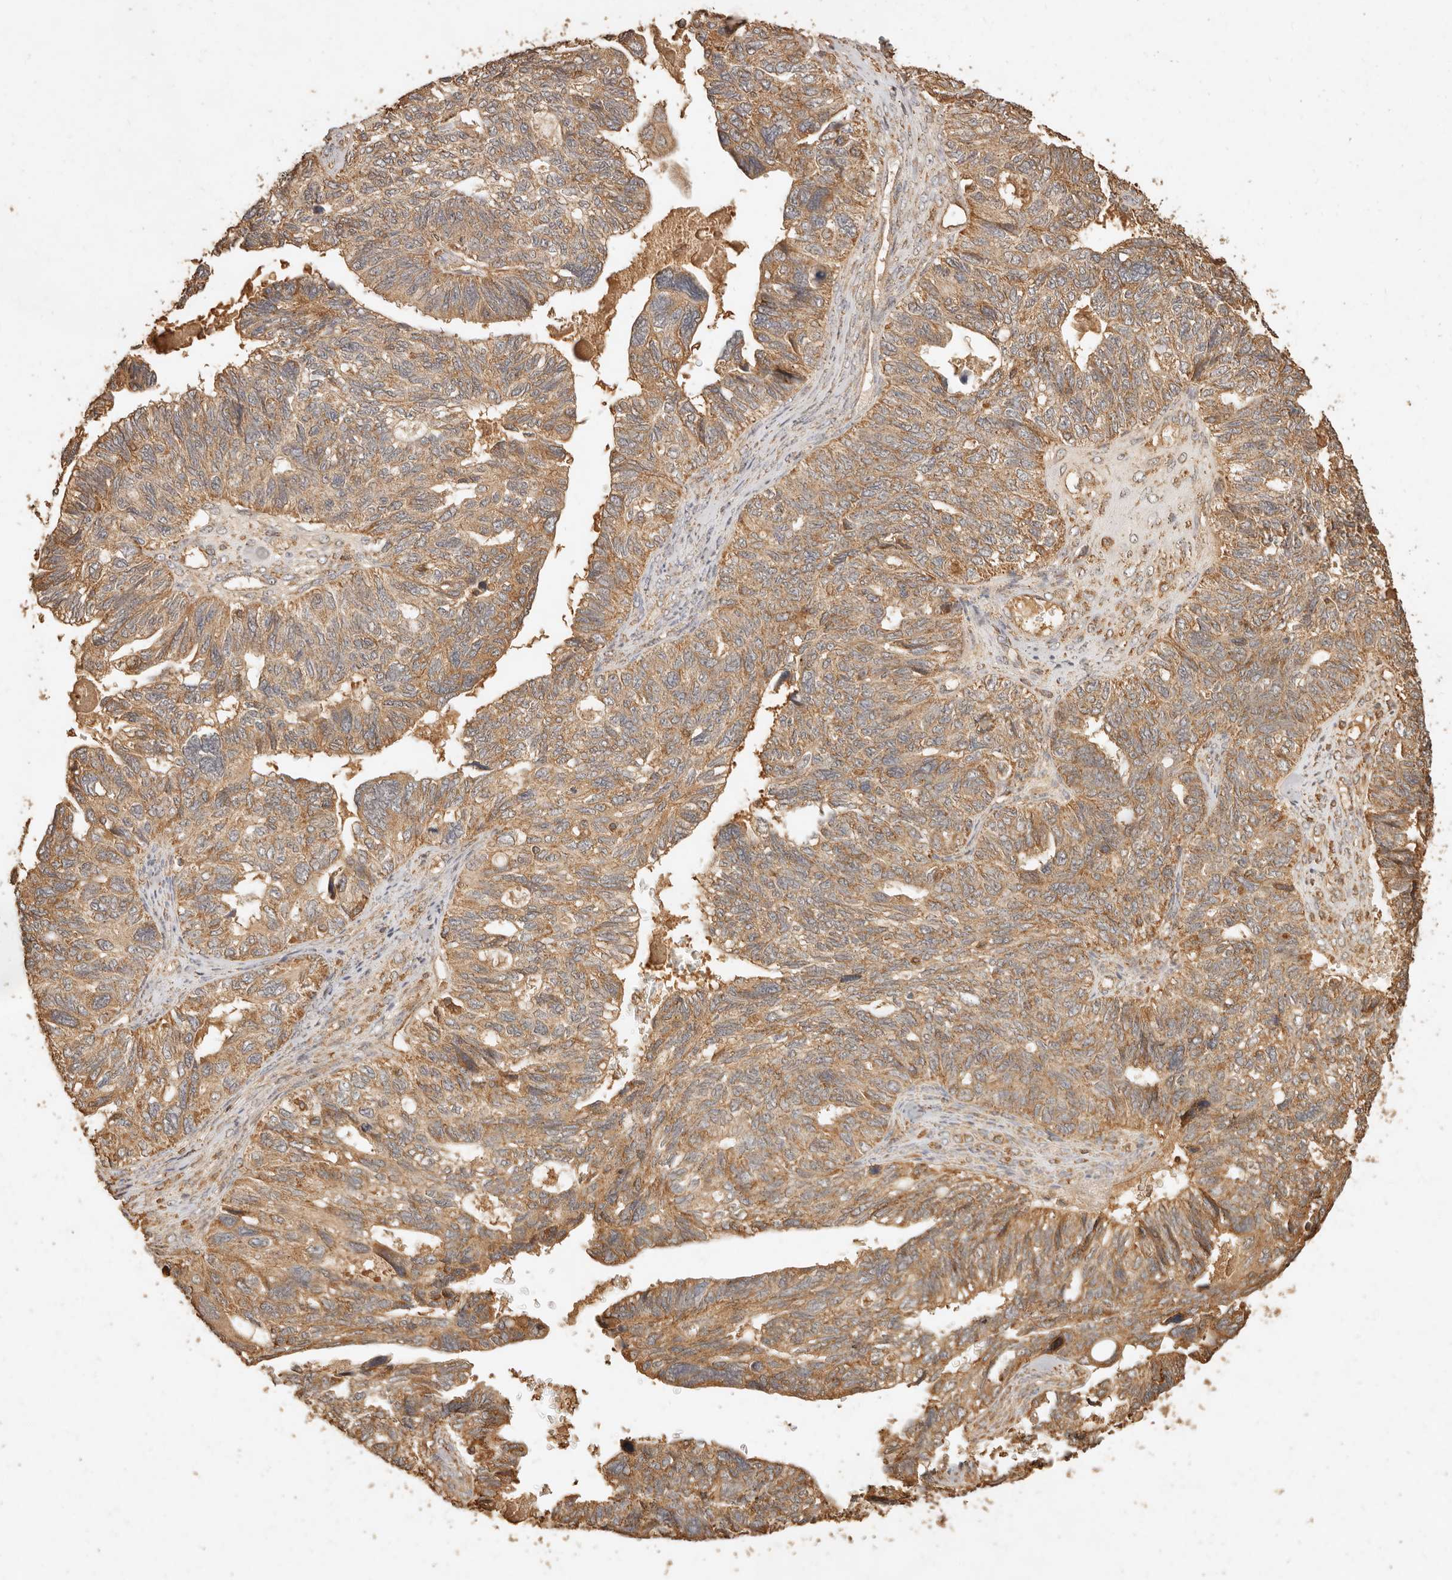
{"staining": {"intensity": "moderate", "quantity": ">75%", "location": "cytoplasmic/membranous"}, "tissue": "ovarian cancer", "cell_type": "Tumor cells", "image_type": "cancer", "snomed": [{"axis": "morphology", "description": "Cystadenocarcinoma, serous, NOS"}, {"axis": "topography", "description": "Ovary"}], "caption": "Immunohistochemical staining of ovarian serous cystadenocarcinoma shows moderate cytoplasmic/membranous protein staining in about >75% of tumor cells. The staining was performed using DAB, with brown indicating positive protein expression. Nuclei are stained blue with hematoxylin.", "gene": "FAM180B", "patient": {"sex": "female", "age": 79}}